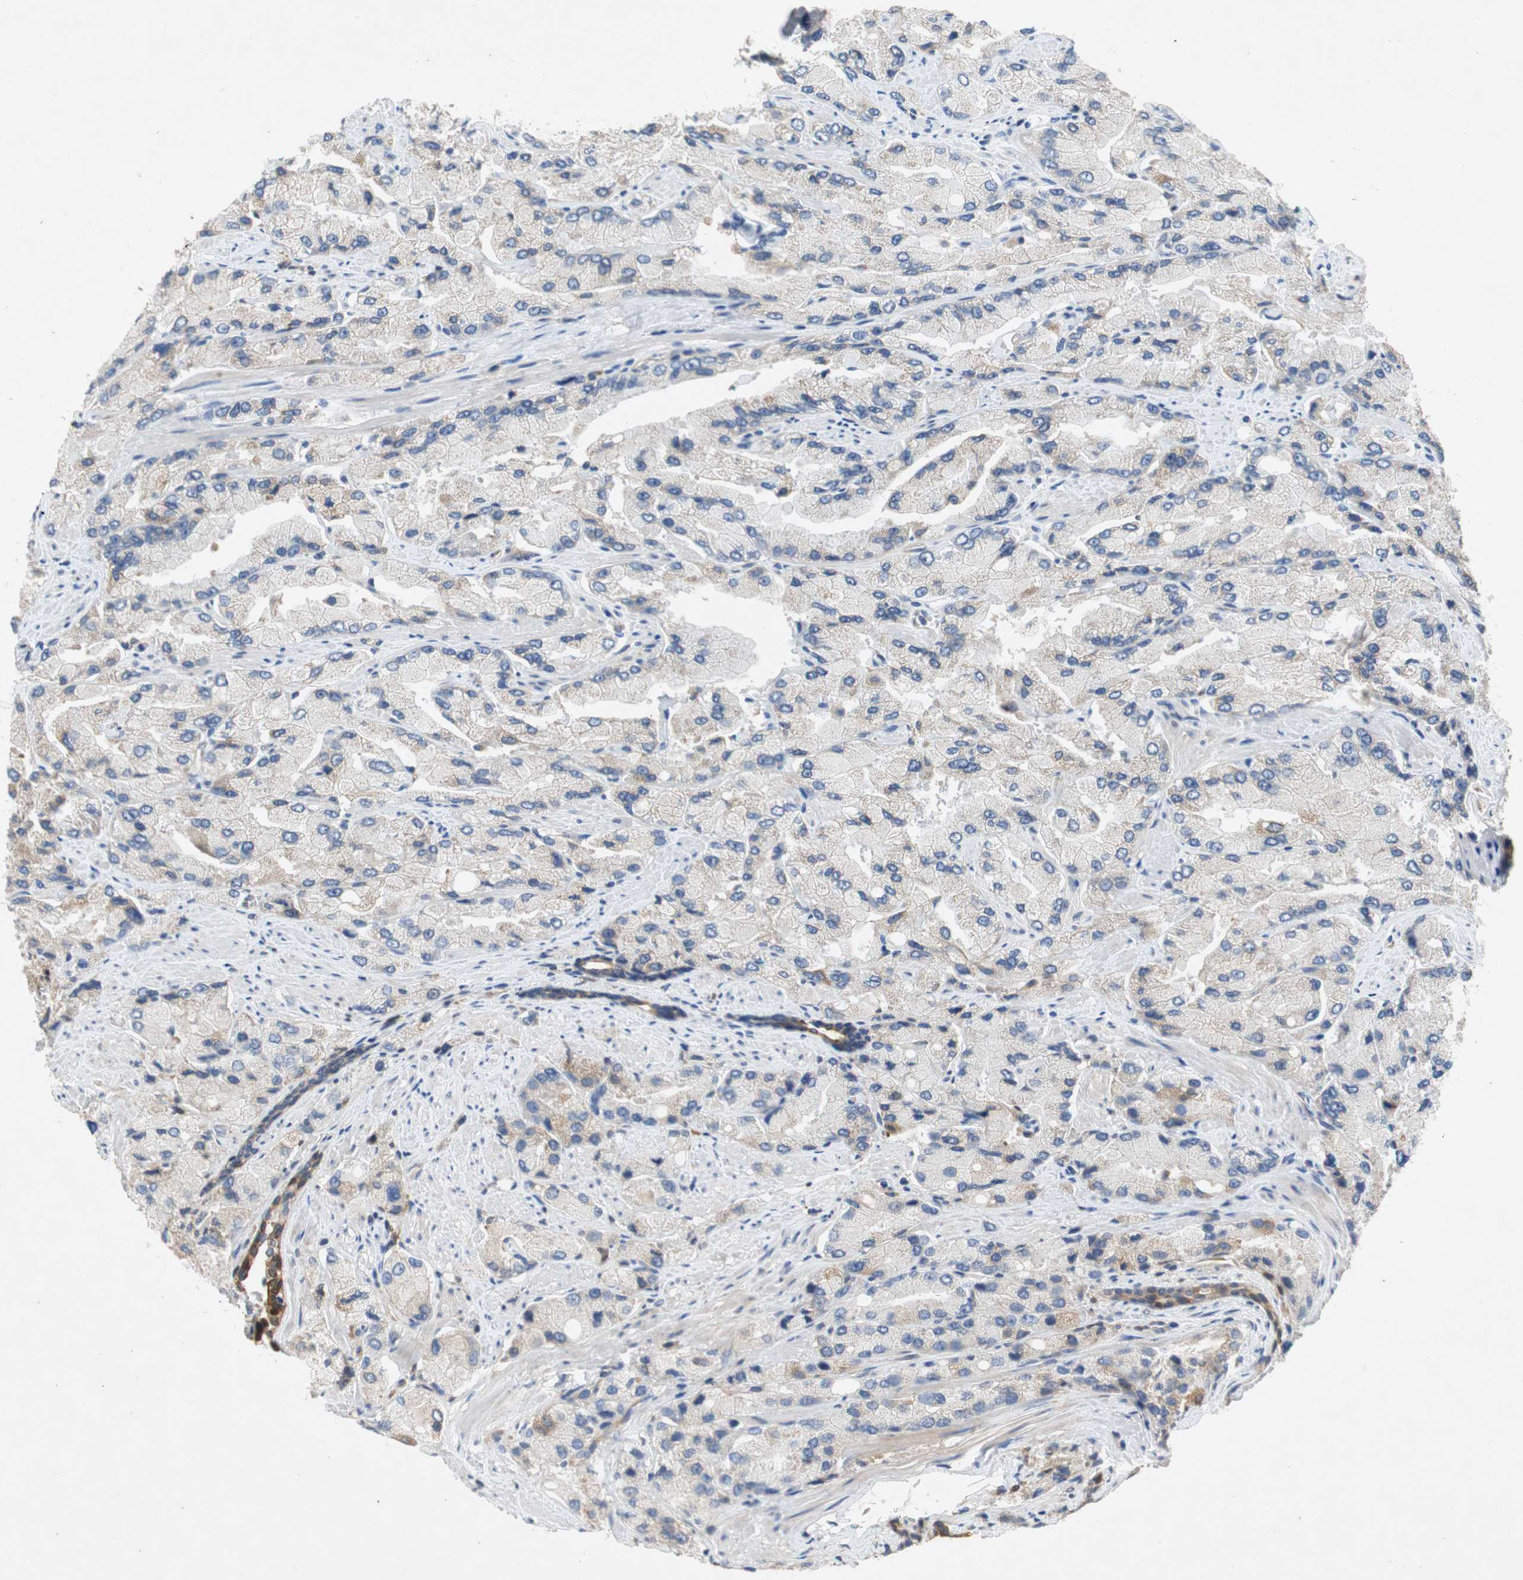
{"staining": {"intensity": "weak", "quantity": "<25%", "location": "cytoplasmic/membranous"}, "tissue": "prostate cancer", "cell_type": "Tumor cells", "image_type": "cancer", "snomed": [{"axis": "morphology", "description": "Adenocarcinoma, High grade"}, {"axis": "topography", "description": "Prostate"}], "caption": "This is an immunohistochemistry image of human adenocarcinoma (high-grade) (prostate). There is no positivity in tumor cells.", "gene": "RELB", "patient": {"sex": "male", "age": 58}}